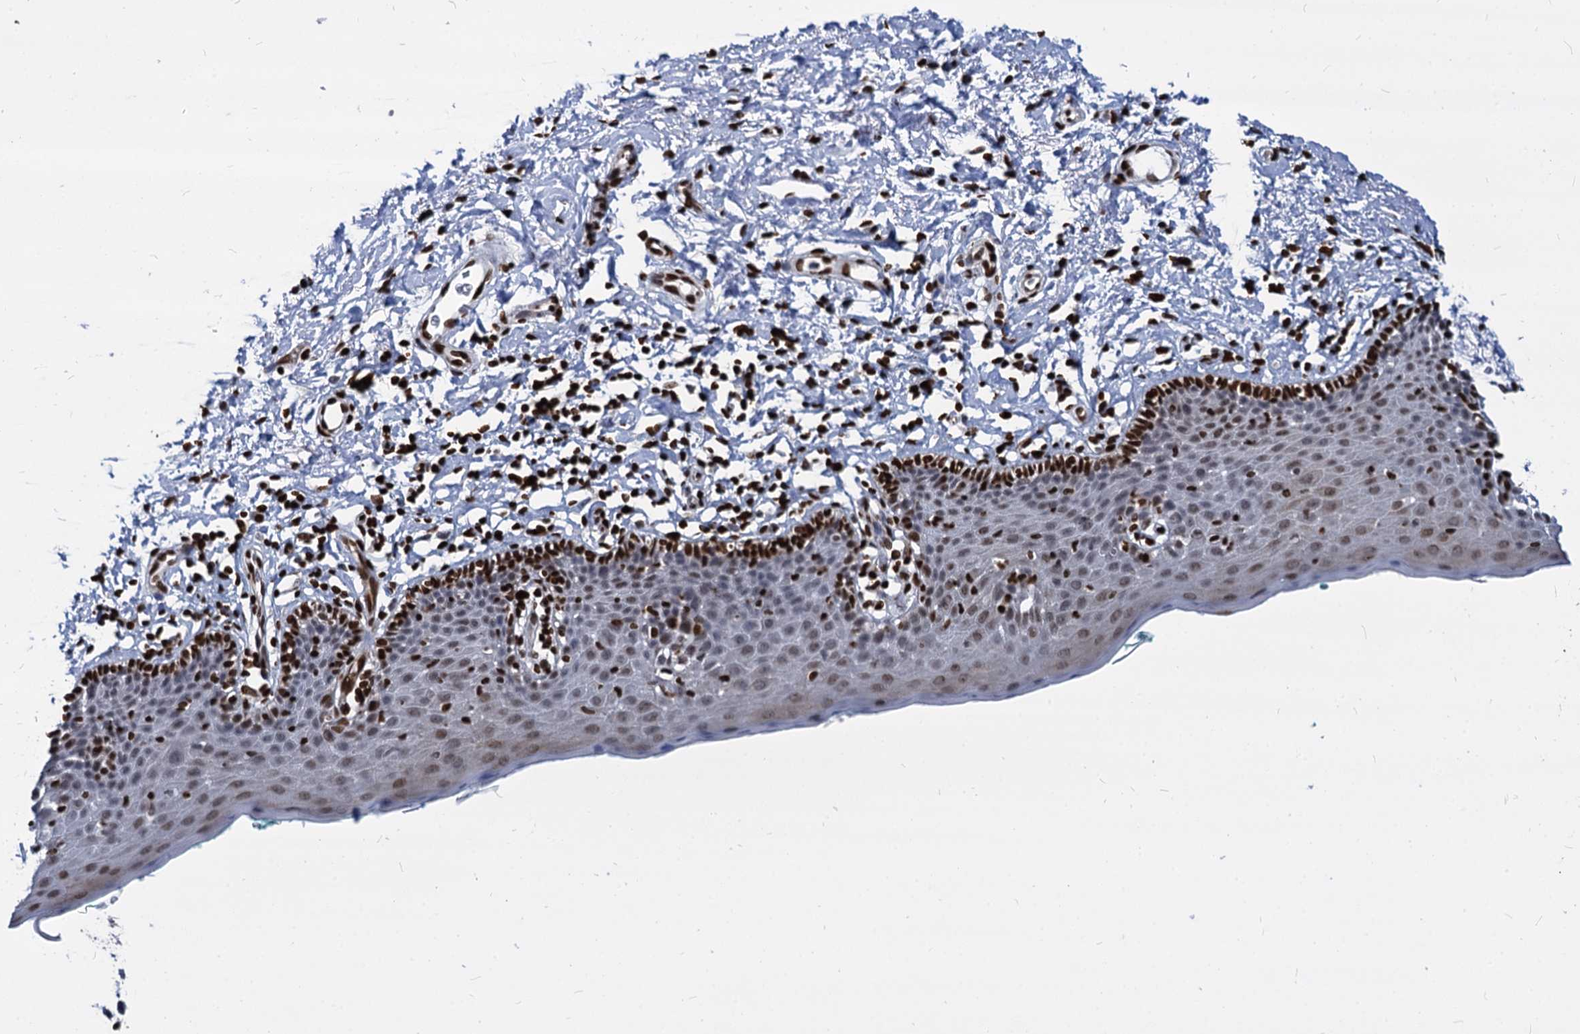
{"staining": {"intensity": "strong", "quantity": "25%-75%", "location": "nuclear"}, "tissue": "skin", "cell_type": "Epidermal cells", "image_type": "normal", "snomed": [{"axis": "morphology", "description": "Normal tissue, NOS"}, {"axis": "topography", "description": "Vulva"}], "caption": "Strong nuclear staining for a protein is appreciated in approximately 25%-75% of epidermal cells of benign skin using immunohistochemistry.", "gene": "MECP2", "patient": {"sex": "female", "age": 66}}